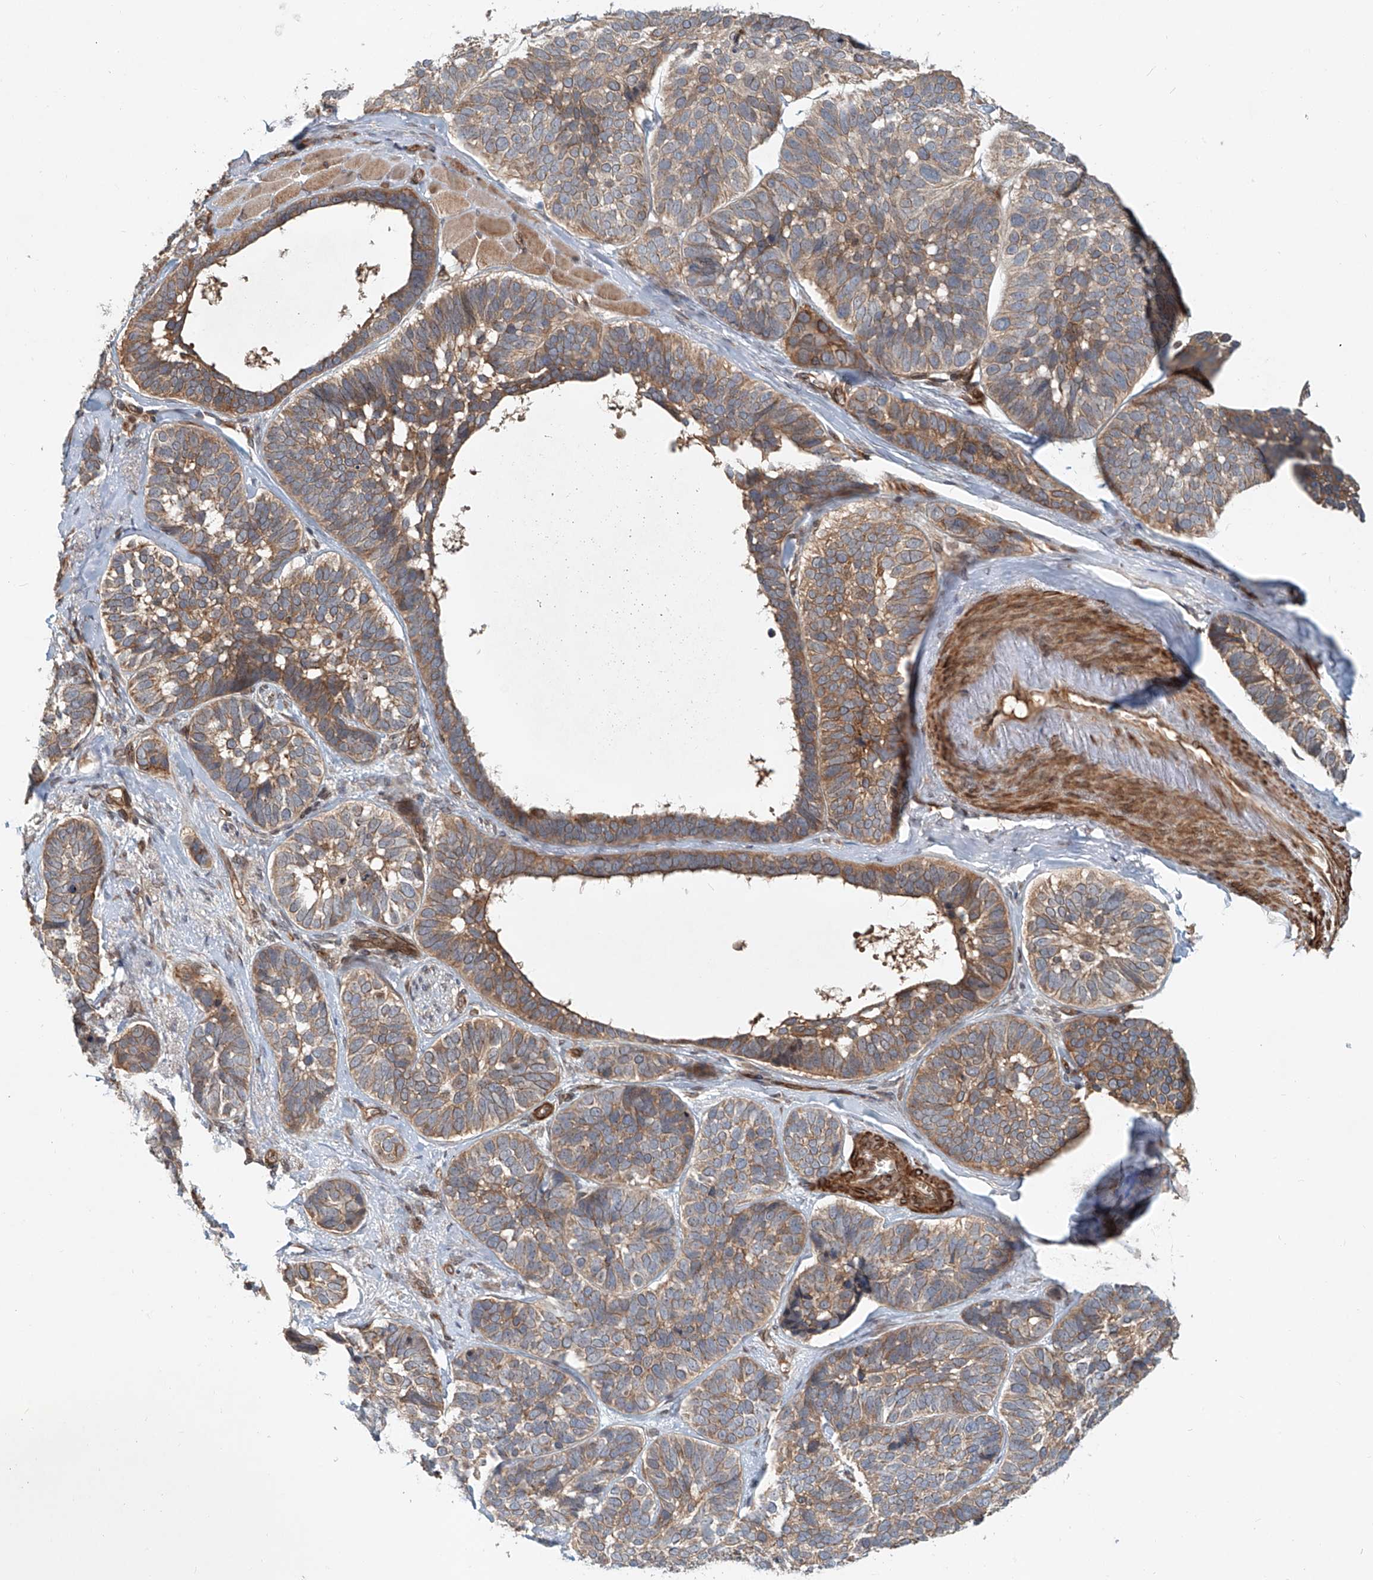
{"staining": {"intensity": "moderate", "quantity": "25%-75%", "location": "cytoplasmic/membranous"}, "tissue": "skin cancer", "cell_type": "Tumor cells", "image_type": "cancer", "snomed": [{"axis": "morphology", "description": "Basal cell carcinoma"}, {"axis": "topography", "description": "Skin"}], "caption": "Immunohistochemical staining of skin cancer shows moderate cytoplasmic/membranous protein positivity in approximately 25%-75% of tumor cells.", "gene": "SASH1", "patient": {"sex": "male", "age": 62}}